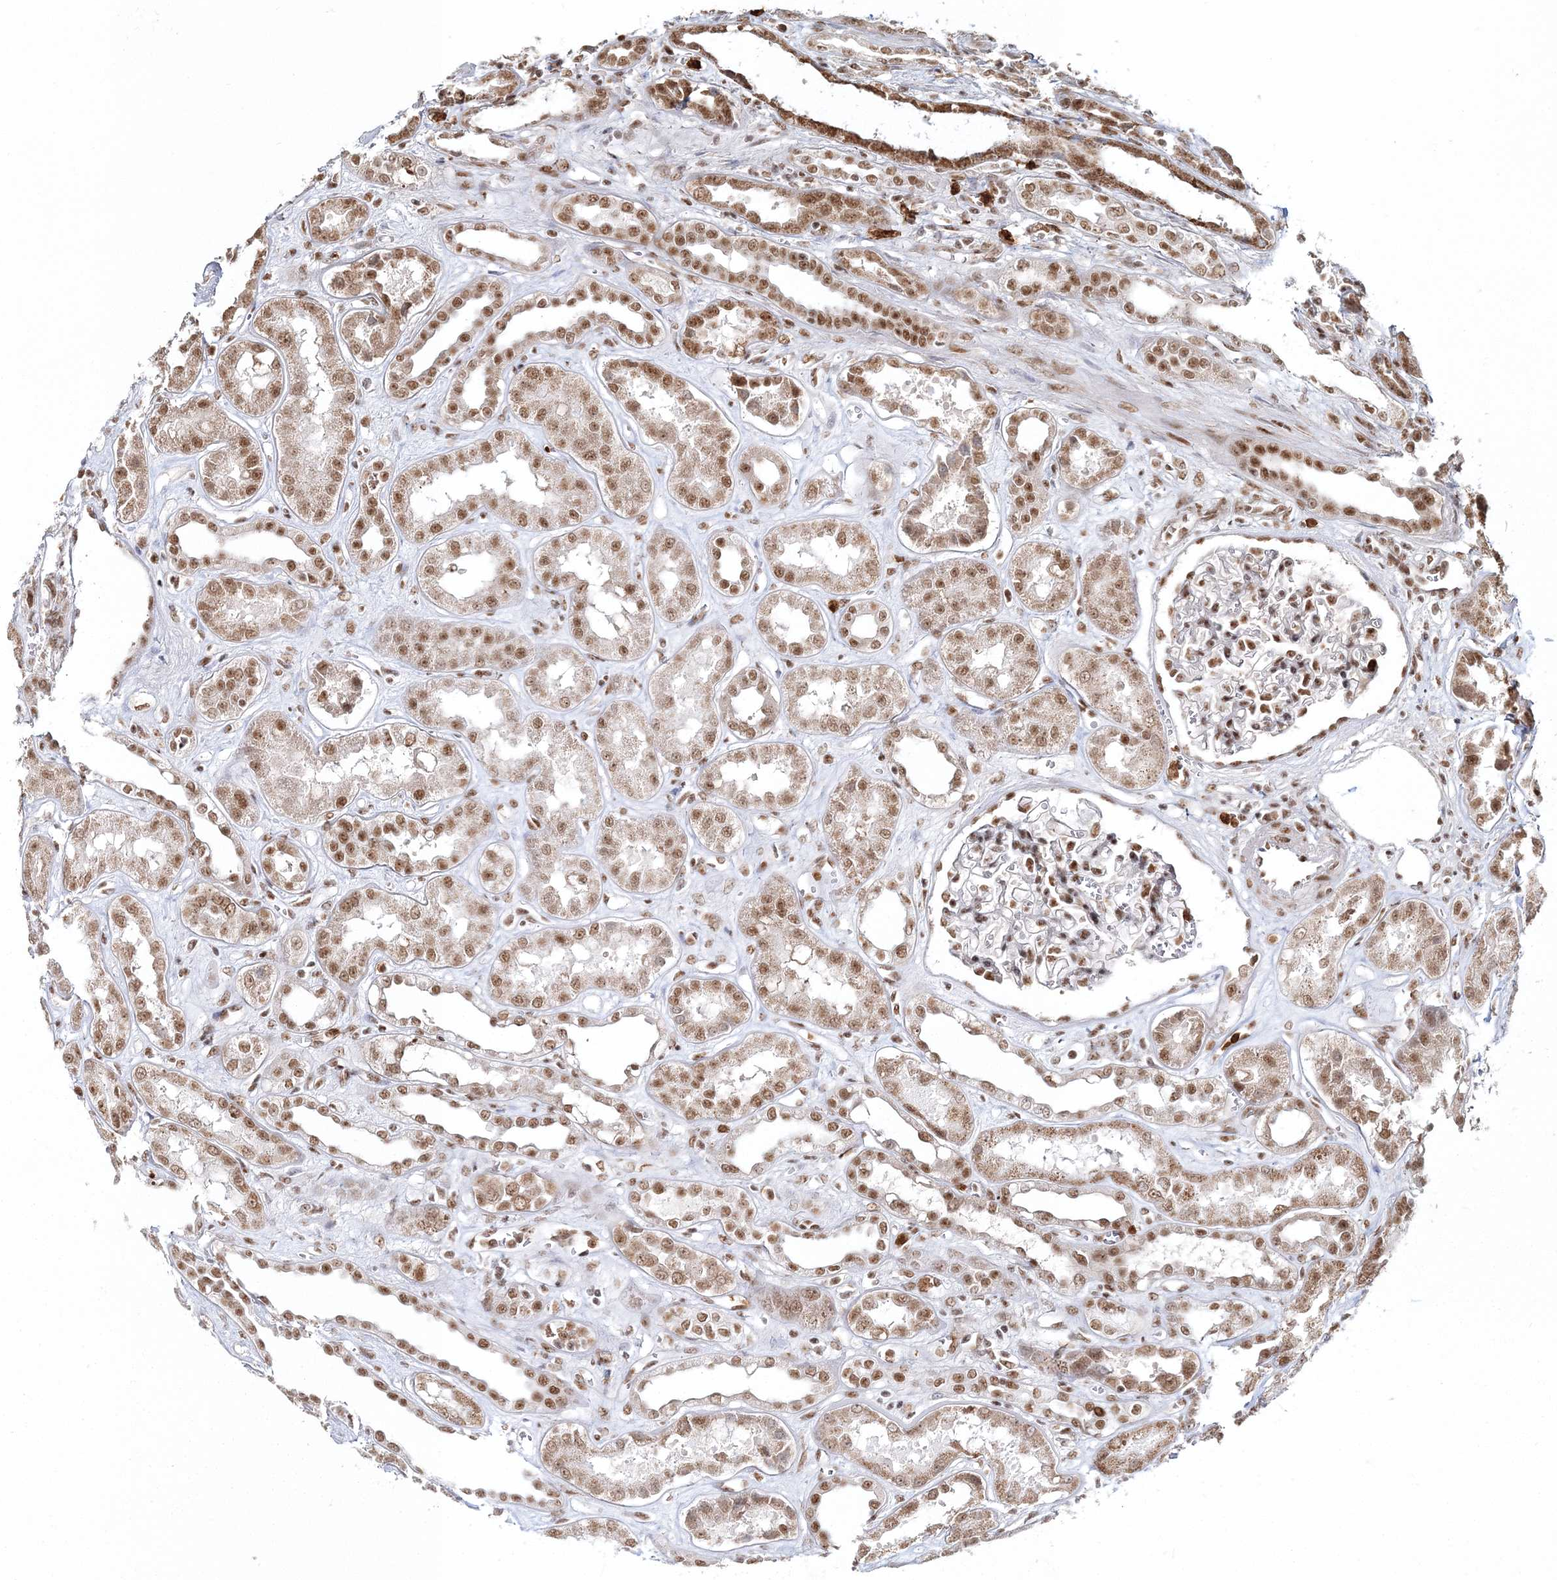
{"staining": {"intensity": "strong", "quantity": "25%-75%", "location": "nuclear"}, "tissue": "kidney", "cell_type": "Cells in glomeruli", "image_type": "normal", "snomed": [{"axis": "morphology", "description": "Normal tissue, NOS"}, {"axis": "topography", "description": "Kidney"}], "caption": "The immunohistochemical stain highlights strong nuclear staining in cells in glomeruli of unremarkable kidney.", "gene": "ENSG00000290315", "patient": {"sex": "male", "age": 59}}